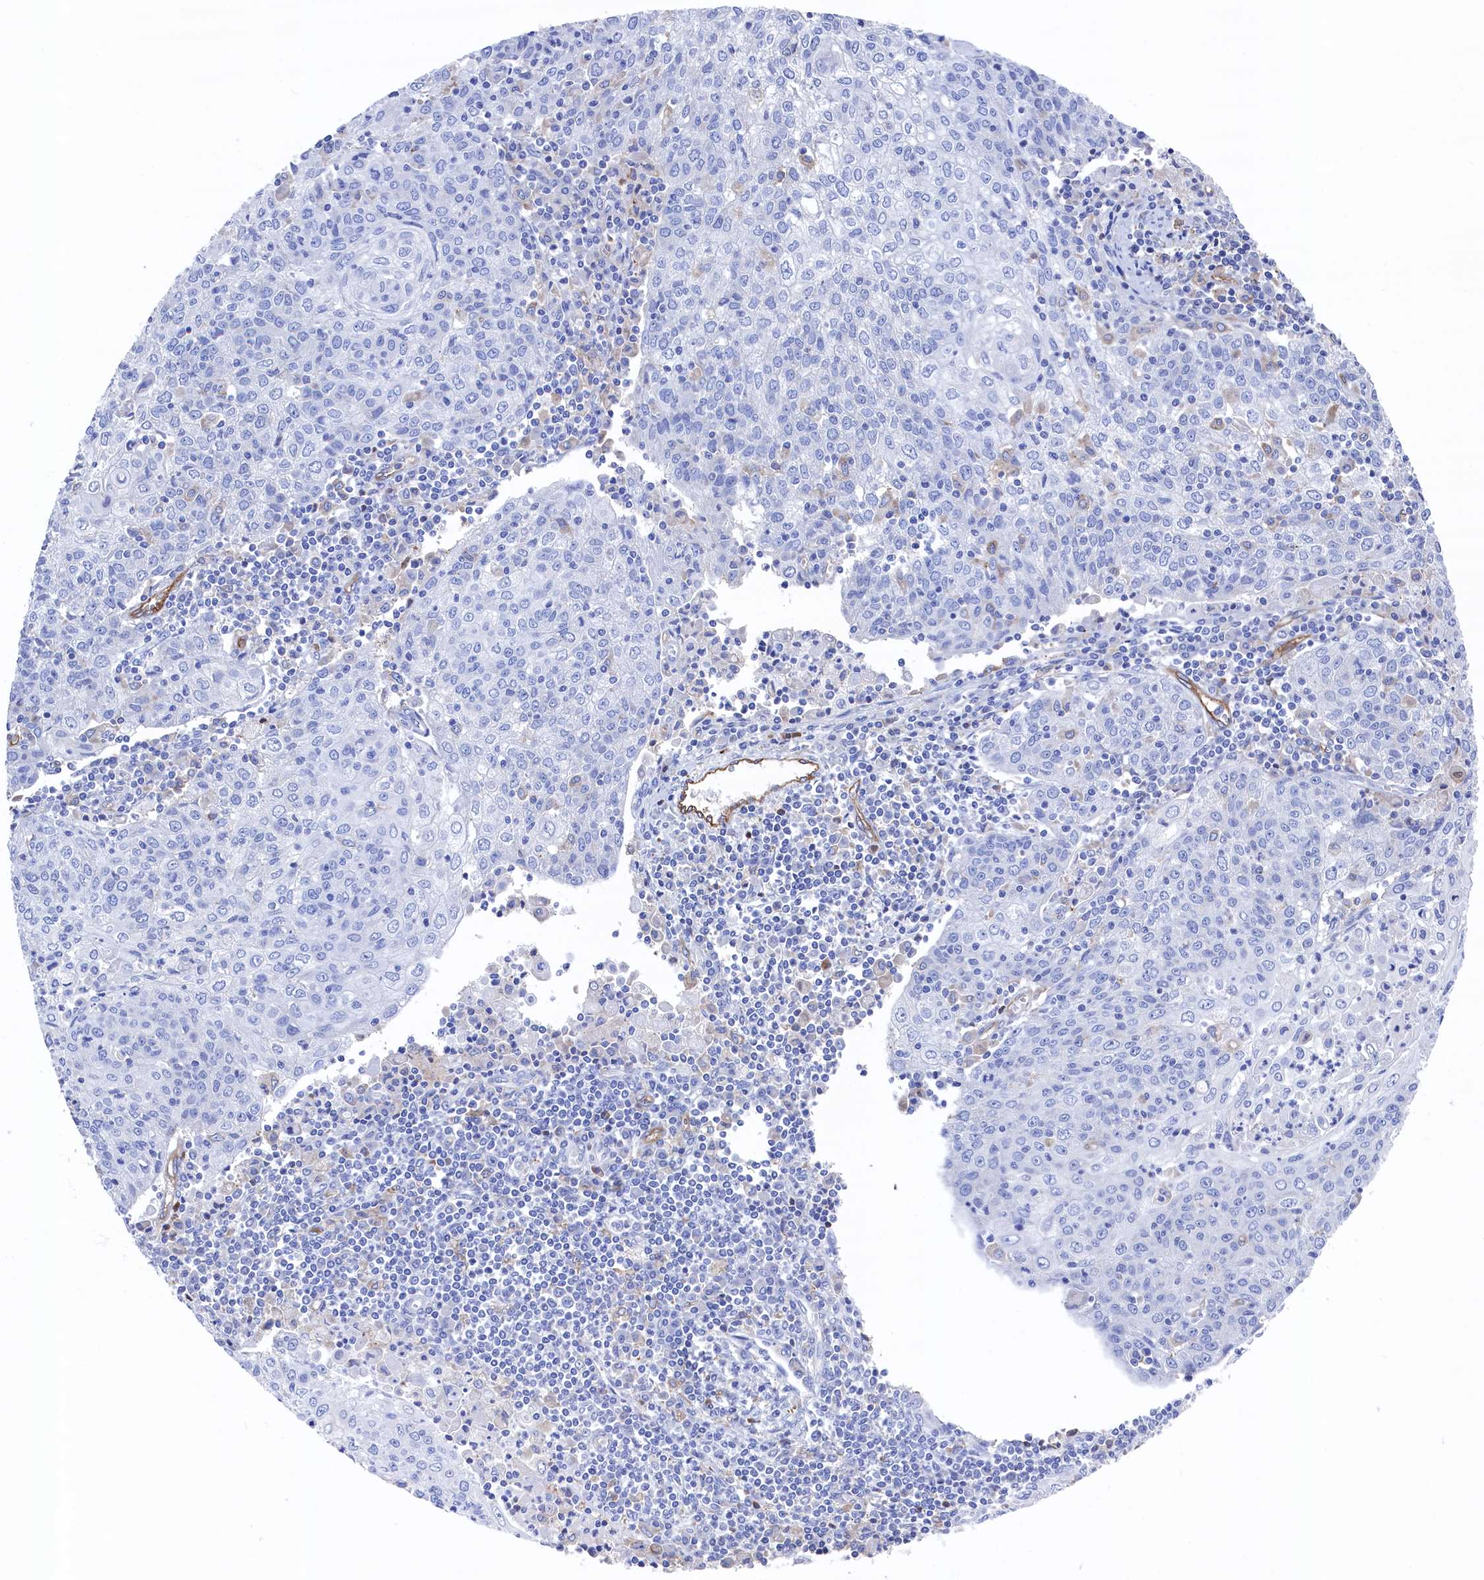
{"staining": {"intensity": "negative", "quantity": "none", "location": "none"}, "tissue": "cervical cancer", "cell_type": "Tumor cells", "image_type": "cancer", "snomed": [{"axis": "morphology", "description": "Squamous cell carcinoma, NOS"}, {"axis": "topography", "description": "Cervix"}], "caption": "Immunohistochemical staining of human squamous cell carcinoma (cervical) exhibits no significant positivity in tumor cells.", "gene": "C12orf73", "patient": {"sex": "female", "age": 48}}